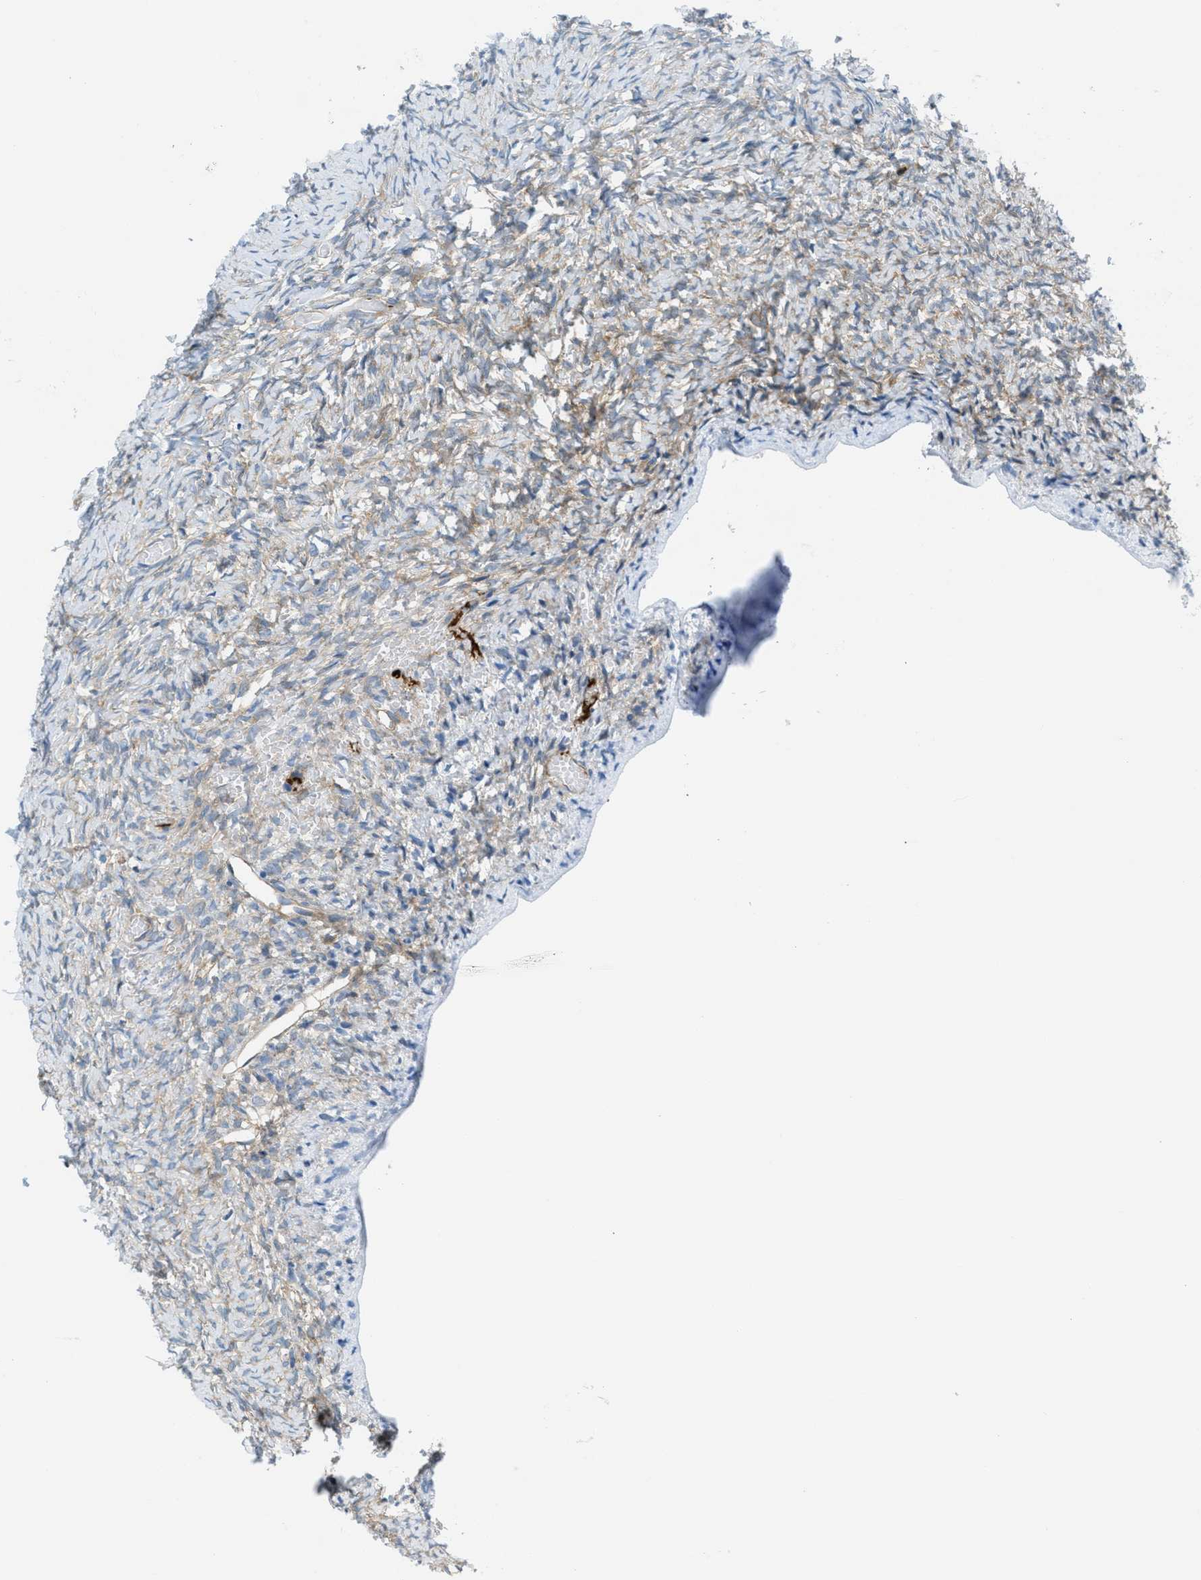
{"staining": {"intensity": "moderate", "quantity": "<25%", "location": "cytoplasmic/membranous"}, "tissue": "ovary", "cell_type": "Ovarian stroma cells", "image_type": "normal", "snomed": [{"axis": "morphology", "description": "Normal tissue, NOS"}, {"axis": "topography", "description": "Ovary"}], "caption": "Ovarian stroma cells show low levels of moderate cytoplasmic/membranous positivity in approximately <25% of cells in benign ovary.", "gene": "MAPRE2", "patient": {"sex": "female", "age": 27}}